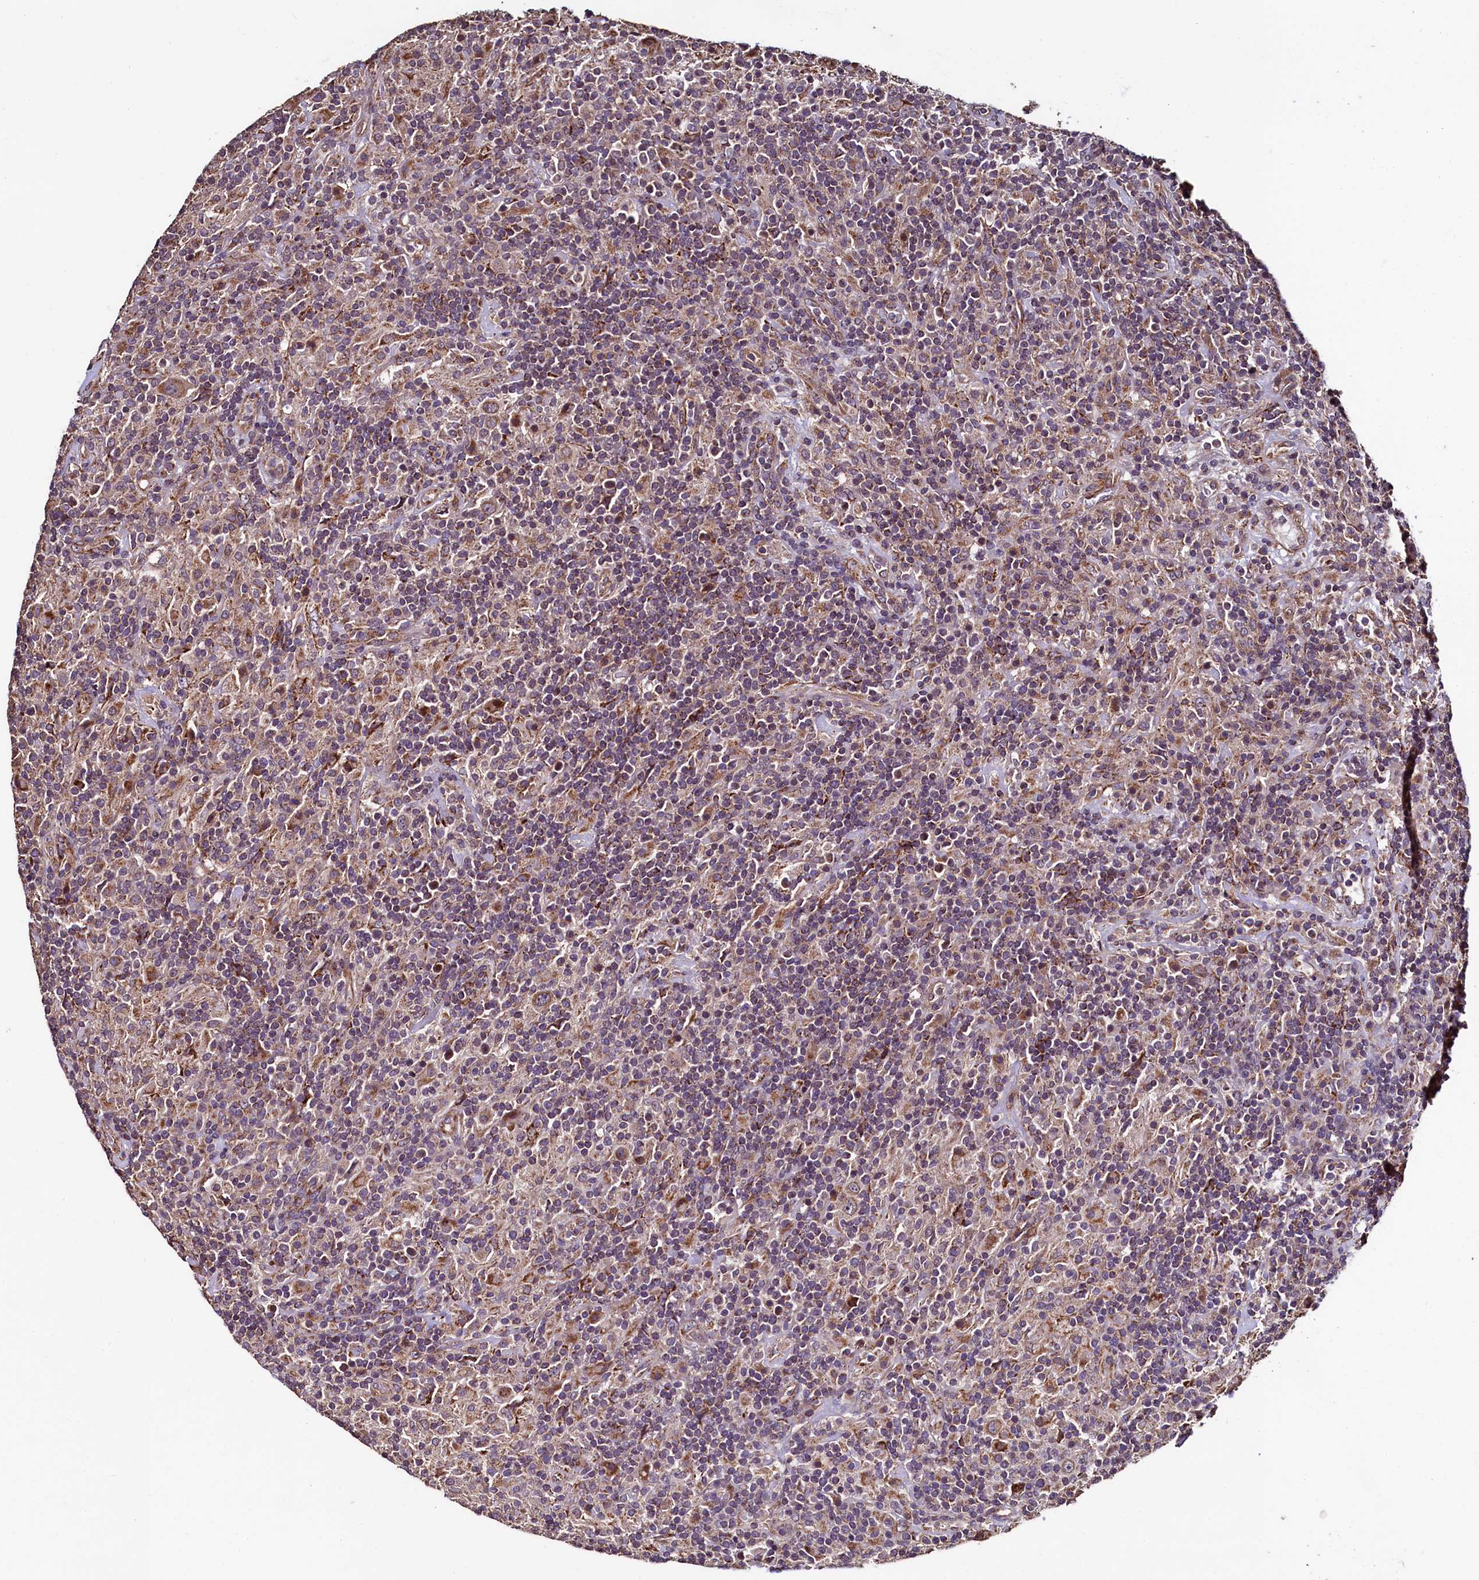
{"staining": {"intensity": "moderate", "quantity": ">75%", "location": "cytoplasmic/membranous"}, "tissue": "lymphoma", "cell_type": "Tumor cells", "image_type": "cancer", "snomed": [{"axis": "morphology", "description": "Hodgkin's disease, NOS"}, {"axis": "topography", "description": "Lymph node"}], "caption": "The micrograph shows immunohistochemical staining of lymphoma. There is moderate cytoplasmic/membranous staining is present in approximately >75% of tumor cells.", "gene": "RBFA", "patient": {"sex": "male", "age": 70}}